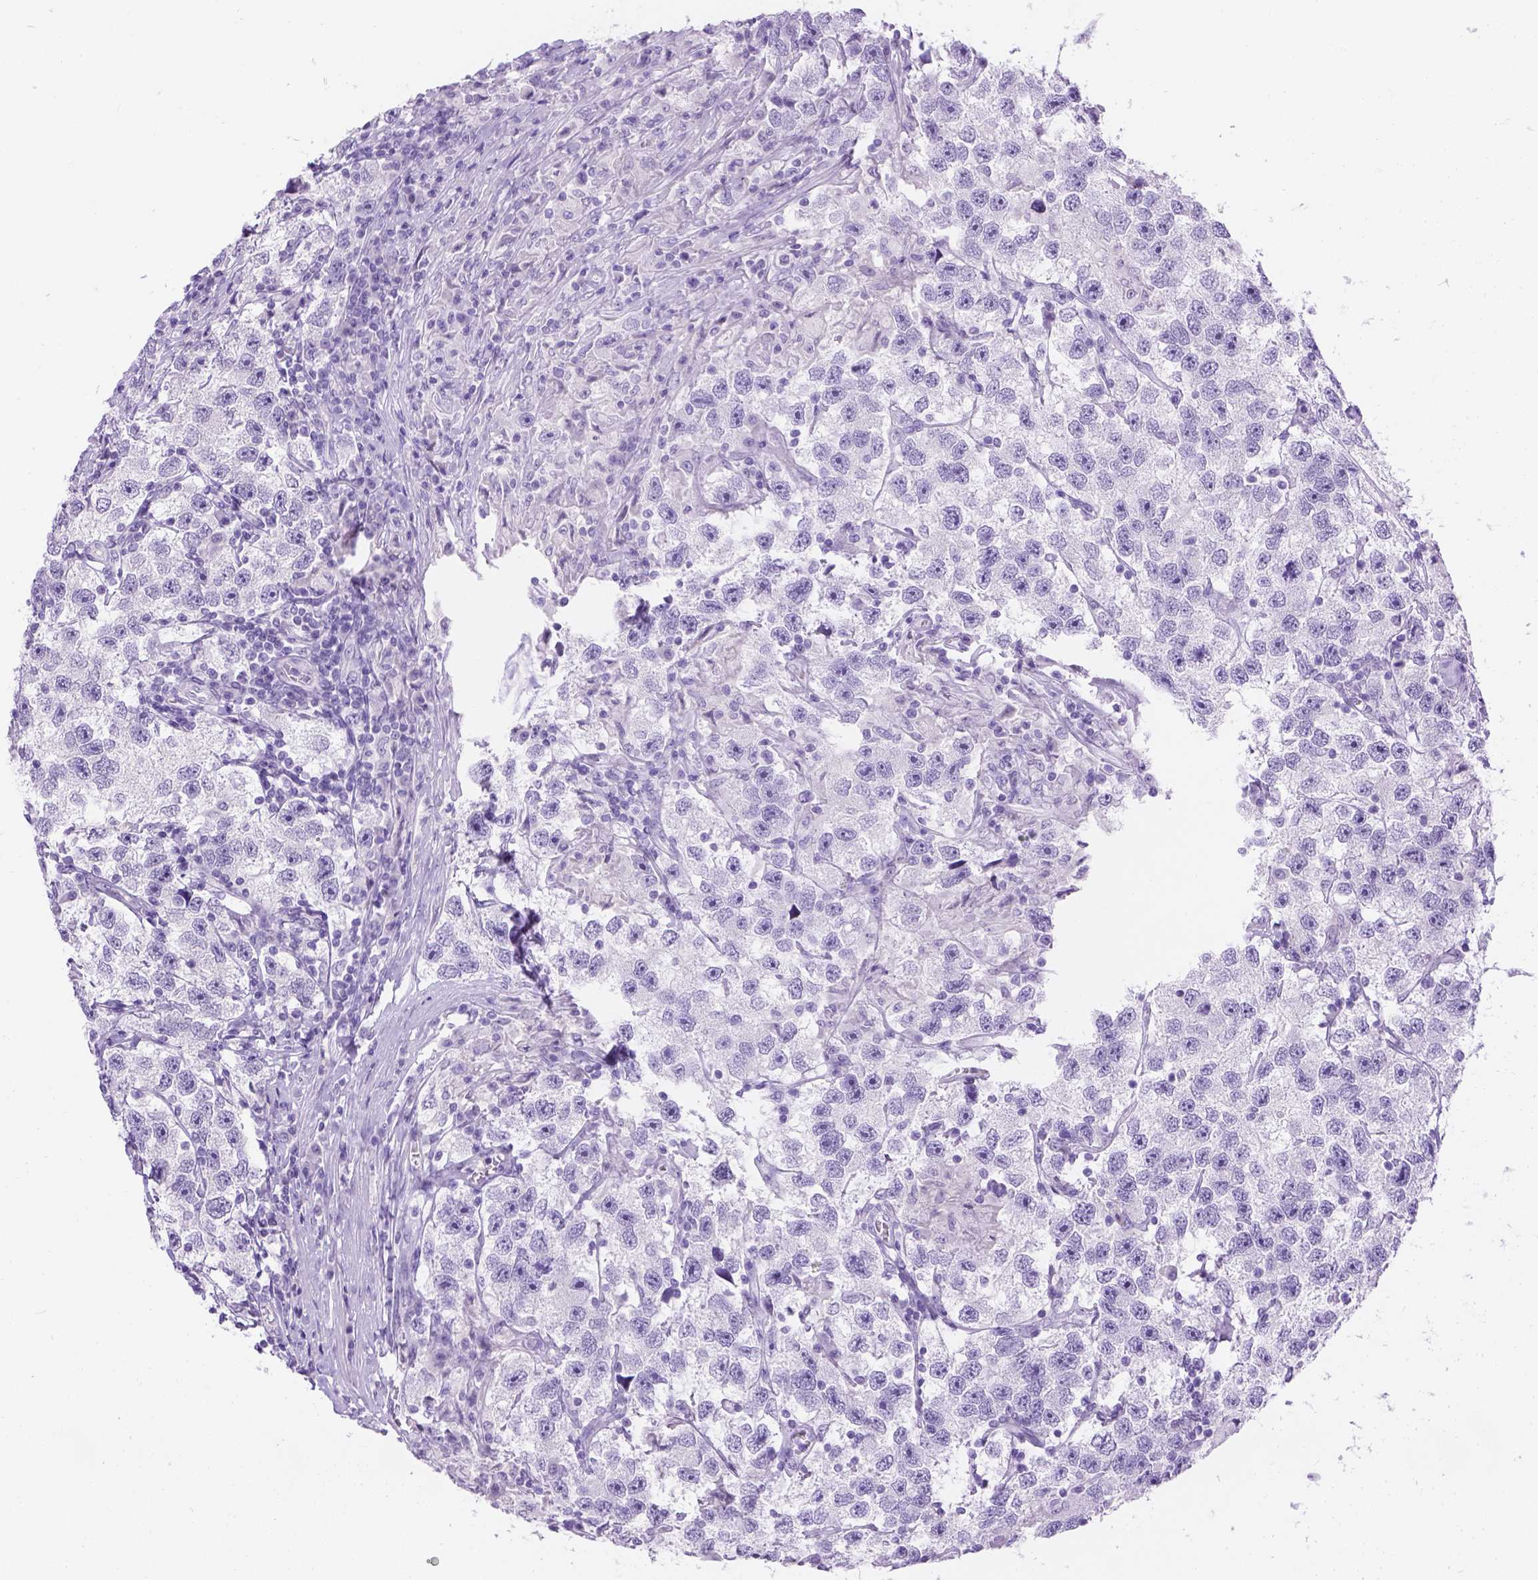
{"staining": {"intensity": "negative", "quantity": "none", "location": "none"}, "tissue": "testis cancer", "cell_type": "Tumor cells", "image_type": "cancer", "snomed": [{"axis": "morphology", "description": "Seminoma, NOS"}, {"axis": "topography", "description": "Testis"}], "caption": "High magnification brightfield microscopy of testis cancer stained with DAB (brown) and counterstained with hematoxylin (blue): tumor cells show no significant staining.", "gene": "TMEM38A", "patient": {"sex": "male", "age": 26}}